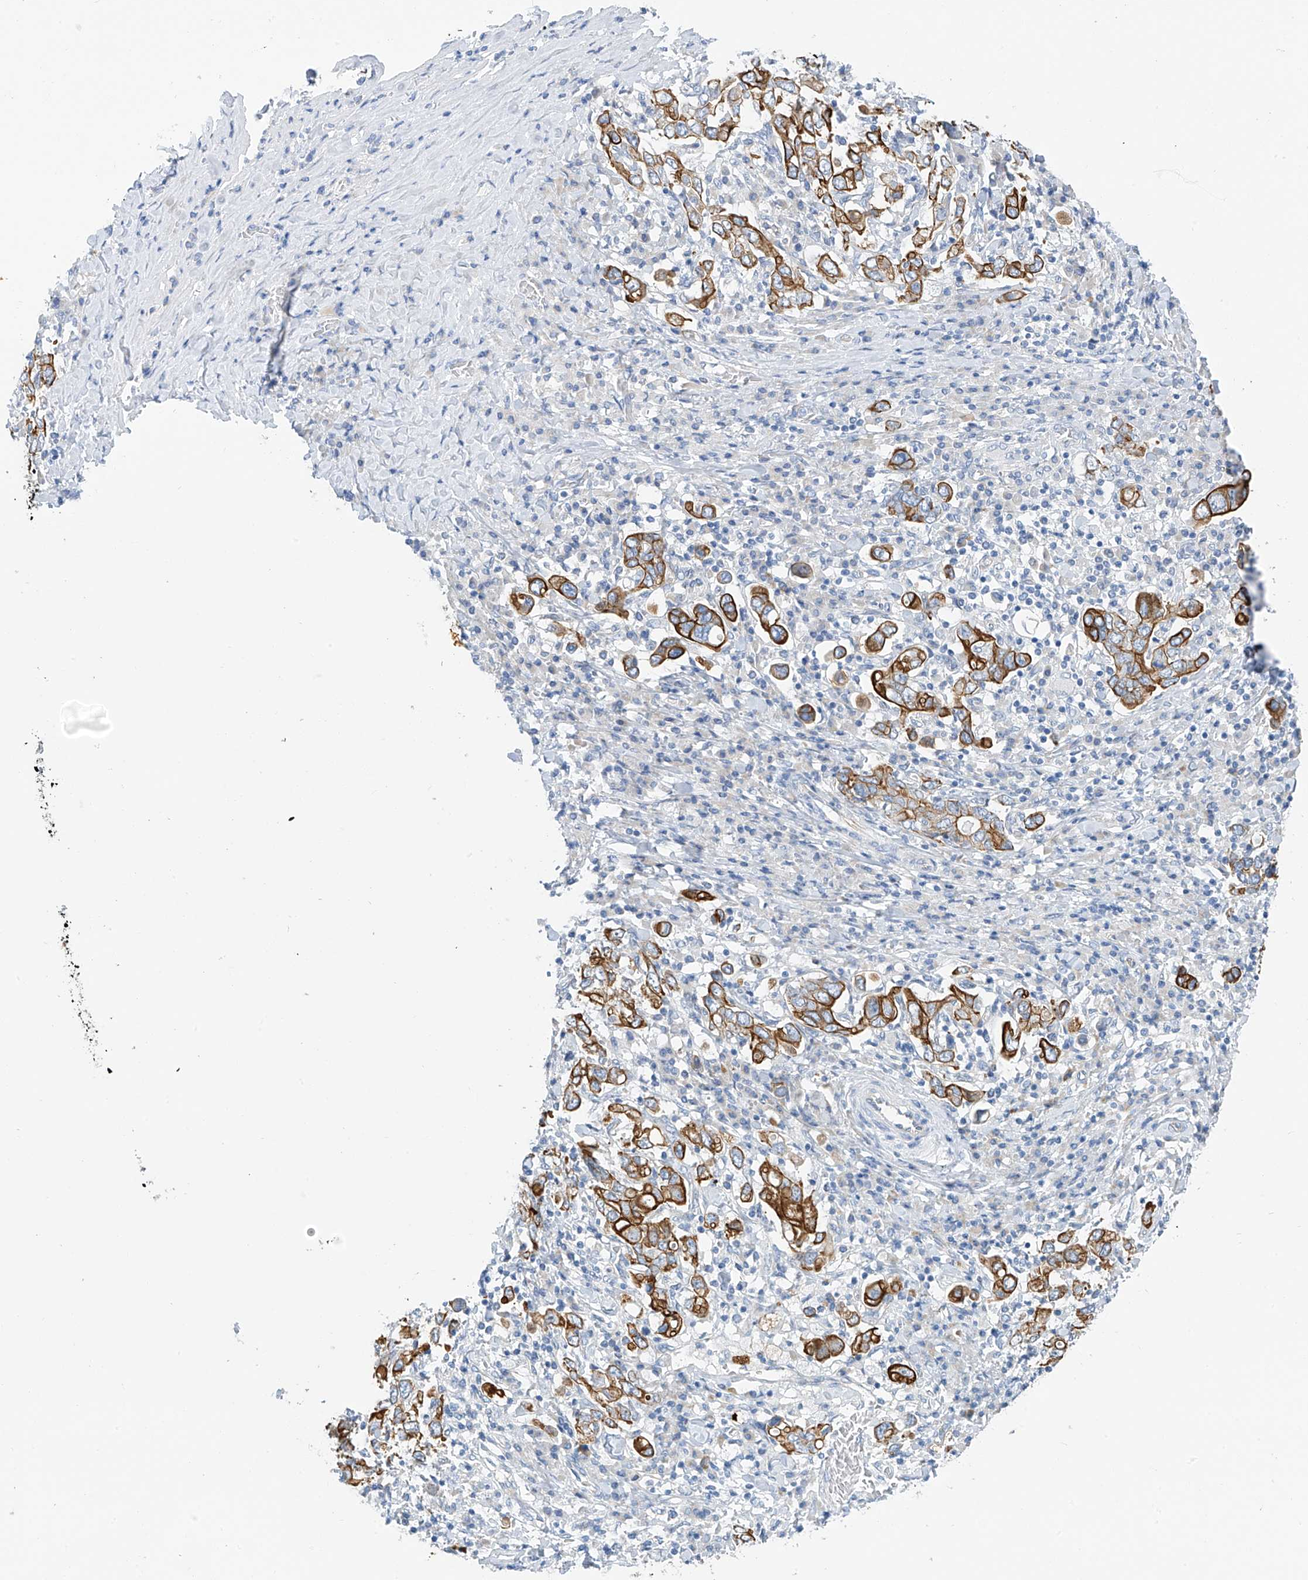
{"staining": {"intensity": "strong", "quantity": ">75%", "location": "cytoplasmic/membranous"}, "tissue": "stomach cancer", "cell_type": "Tumor cells", "image_type": "cancer", "snomed": [{"axis": "morphology", "description": "Adenocarcinoma, NOS"}, {"axis": "topography", "description": "Stomach, upper"}], "caption": "IHC image of neoplastic tissue: adenocarcinoma (stomach) stained using immunohistochemistry reveals high levels of strong protein expression localized specifically in the cytoplasmic/membranous of tumor cells, appearing as a cytoplasmic/membranous brown color.", "gene": "PIK3C2B", "patient": {"sex": "male", "age": 62}}